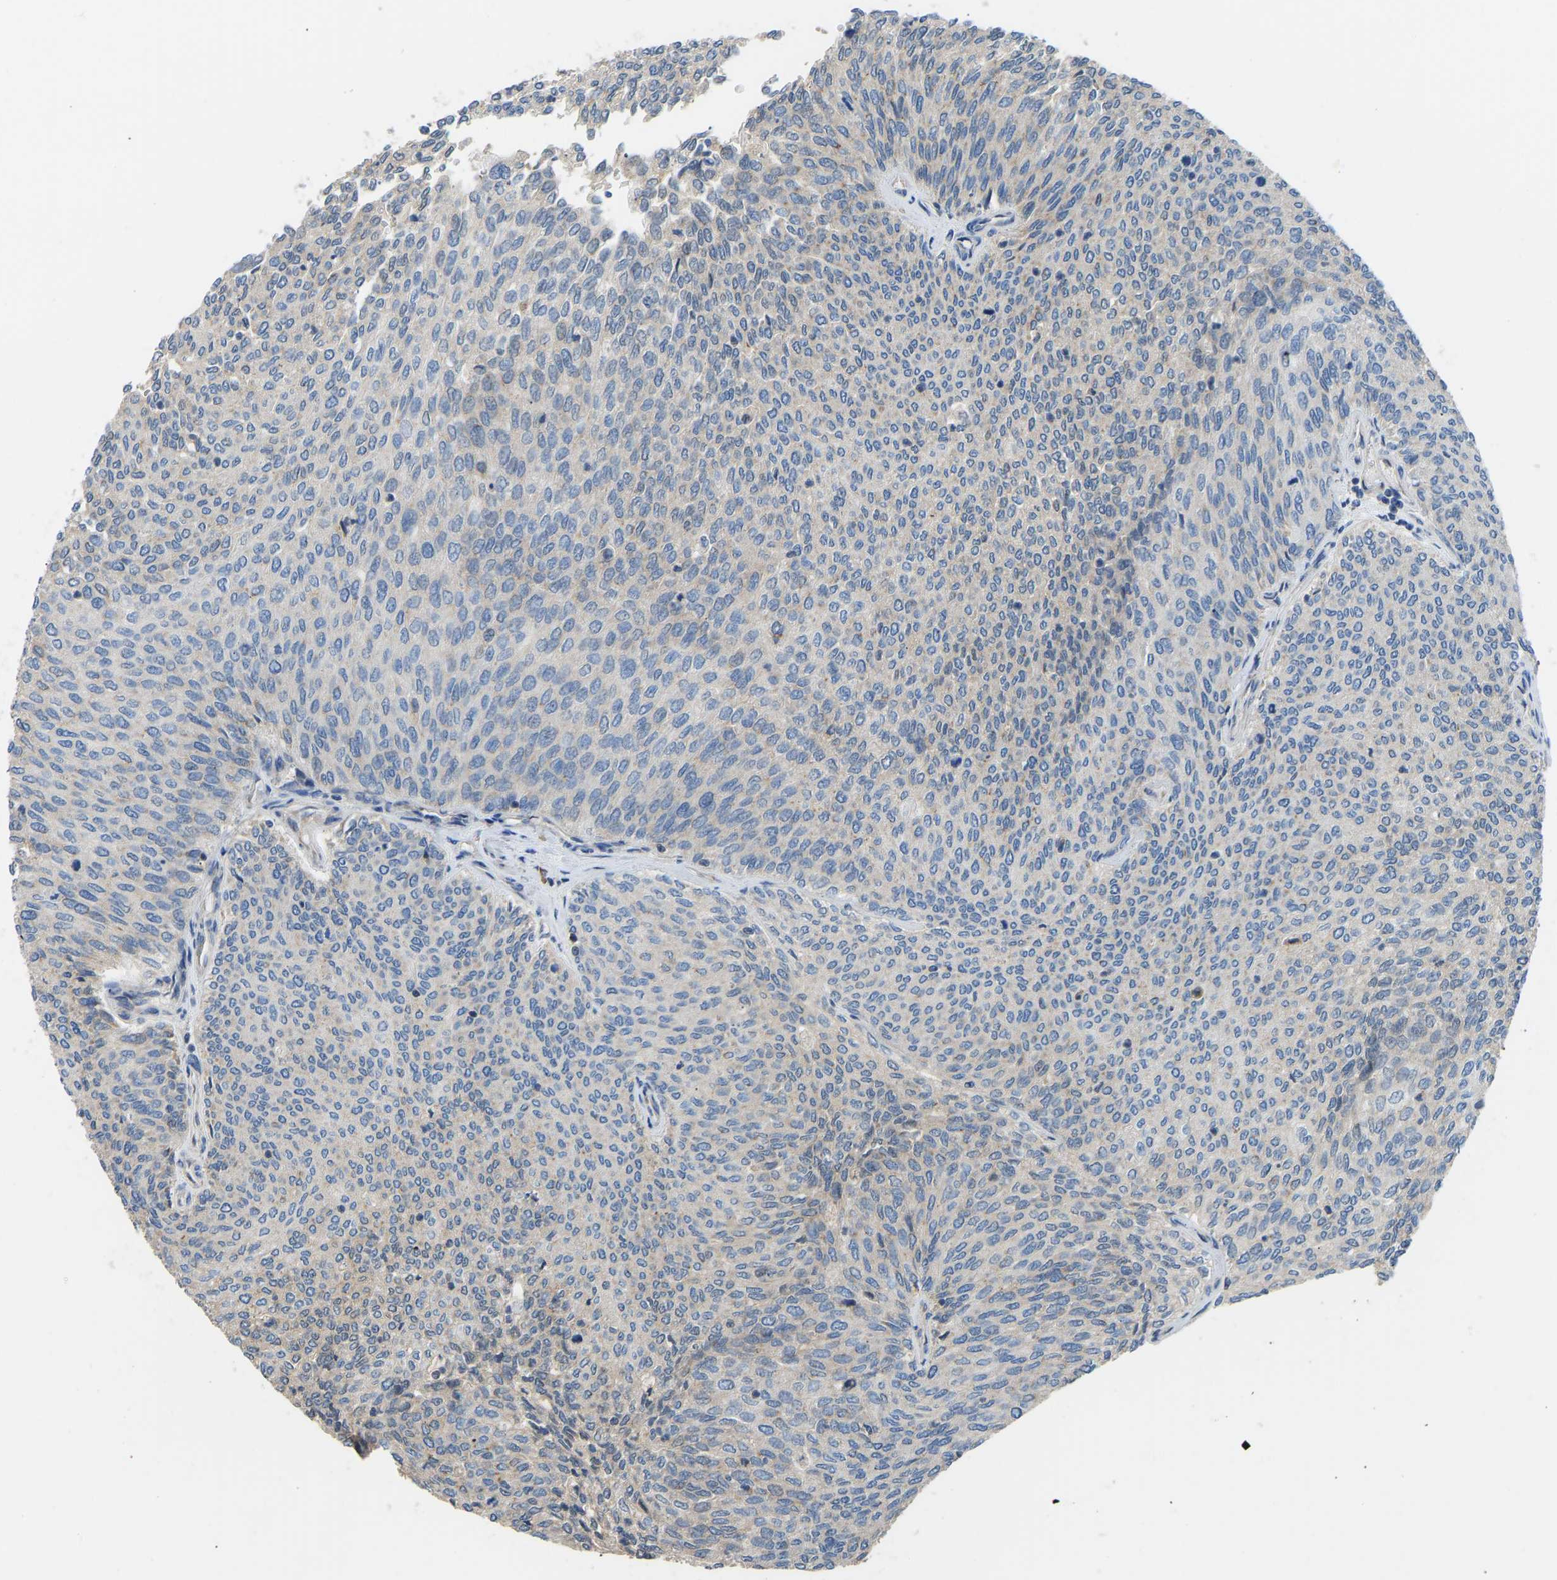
{"staining": {"intensity": "moderate", "quantity": "<25%", "location": "cytoplasmic/membranous"}, "tissue": "urothelial cancer", "cell_type": "Tumor cells", "image_type": "cancer", "snomed": [{"axis": "morphology", "description": "Urothelial carcinoma, Low grade"}, {"axis": "topography", "description": "Urinary bladder"}], "caption": "Urothelial carcinoma (low-grade) stained for a protein (brown) demonstrates moderate cytoplasmic/membranous positive expression in approximately <25% of tumor cells.", "gene": "RBP1", "patient": {"sex": "female", "age": 79}}